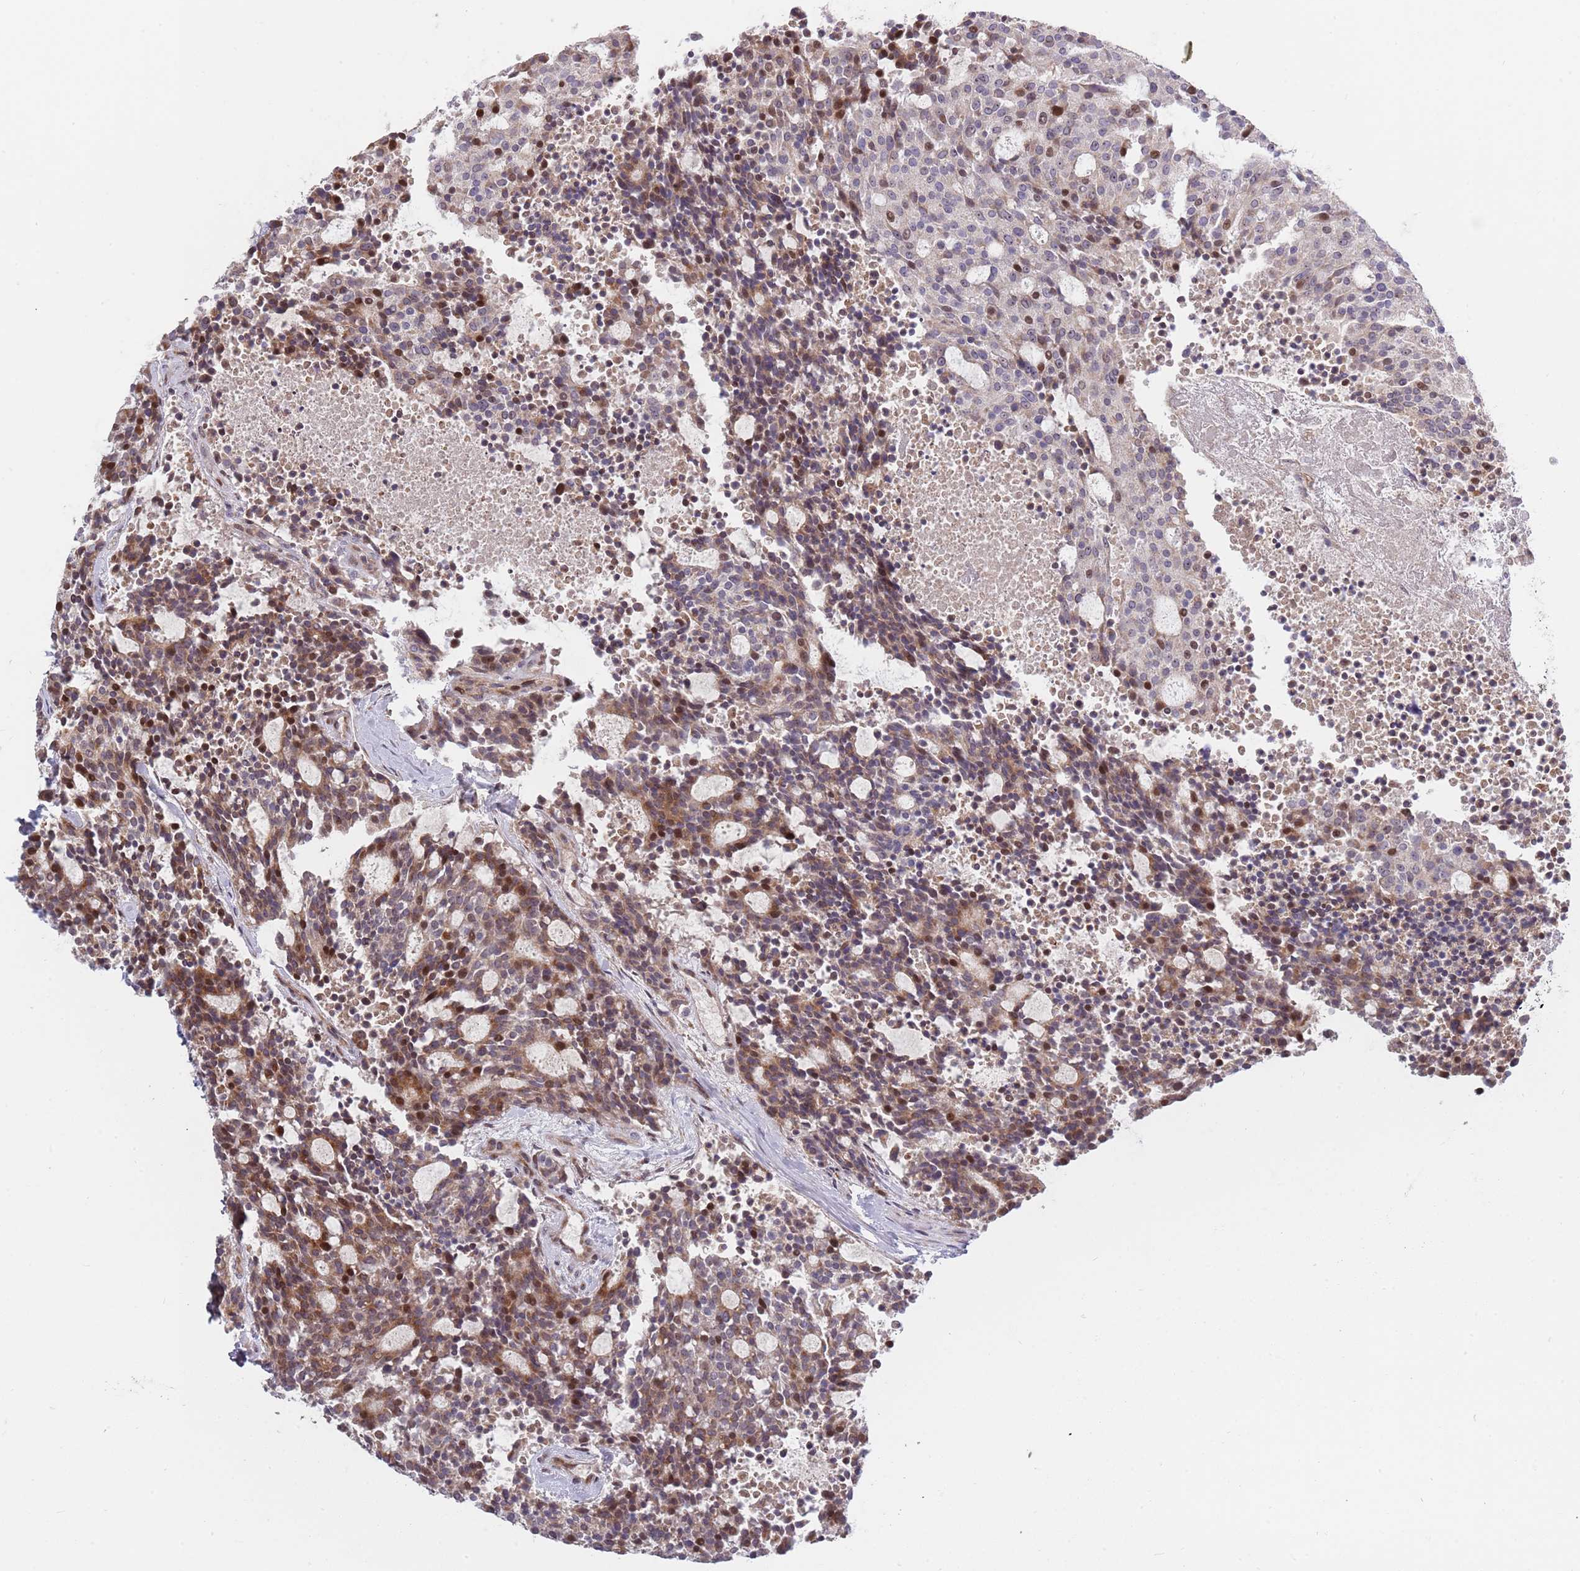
{"staining": {"intensity": "moderate", "quantity": "25%-75%", "location": "cytoplasmic/membranous,nuclear"}, "tissue": "carcinoid", "cell_type": "Tumor cells", "image_type": "cancer", "snomed": [{"axis": "morphology", "description": "Carcinoid, malignant, NOS"}, {"axis": "topography", "description": "Pancreas"}], "caption": "Carcinoid (malignant) tissue displays moderate cytoplasmic/membranous and nuclear expression in approximately 25%-75% of tumor cells, visualized by immunohistochemistry. The protein is stained brown, and the nuclei are stained in blue (DAB IHC with brightfield microscopy, high magnification).", "gene": "SYNDIG1L", "patient": {"sex": "female", "age": 54}}